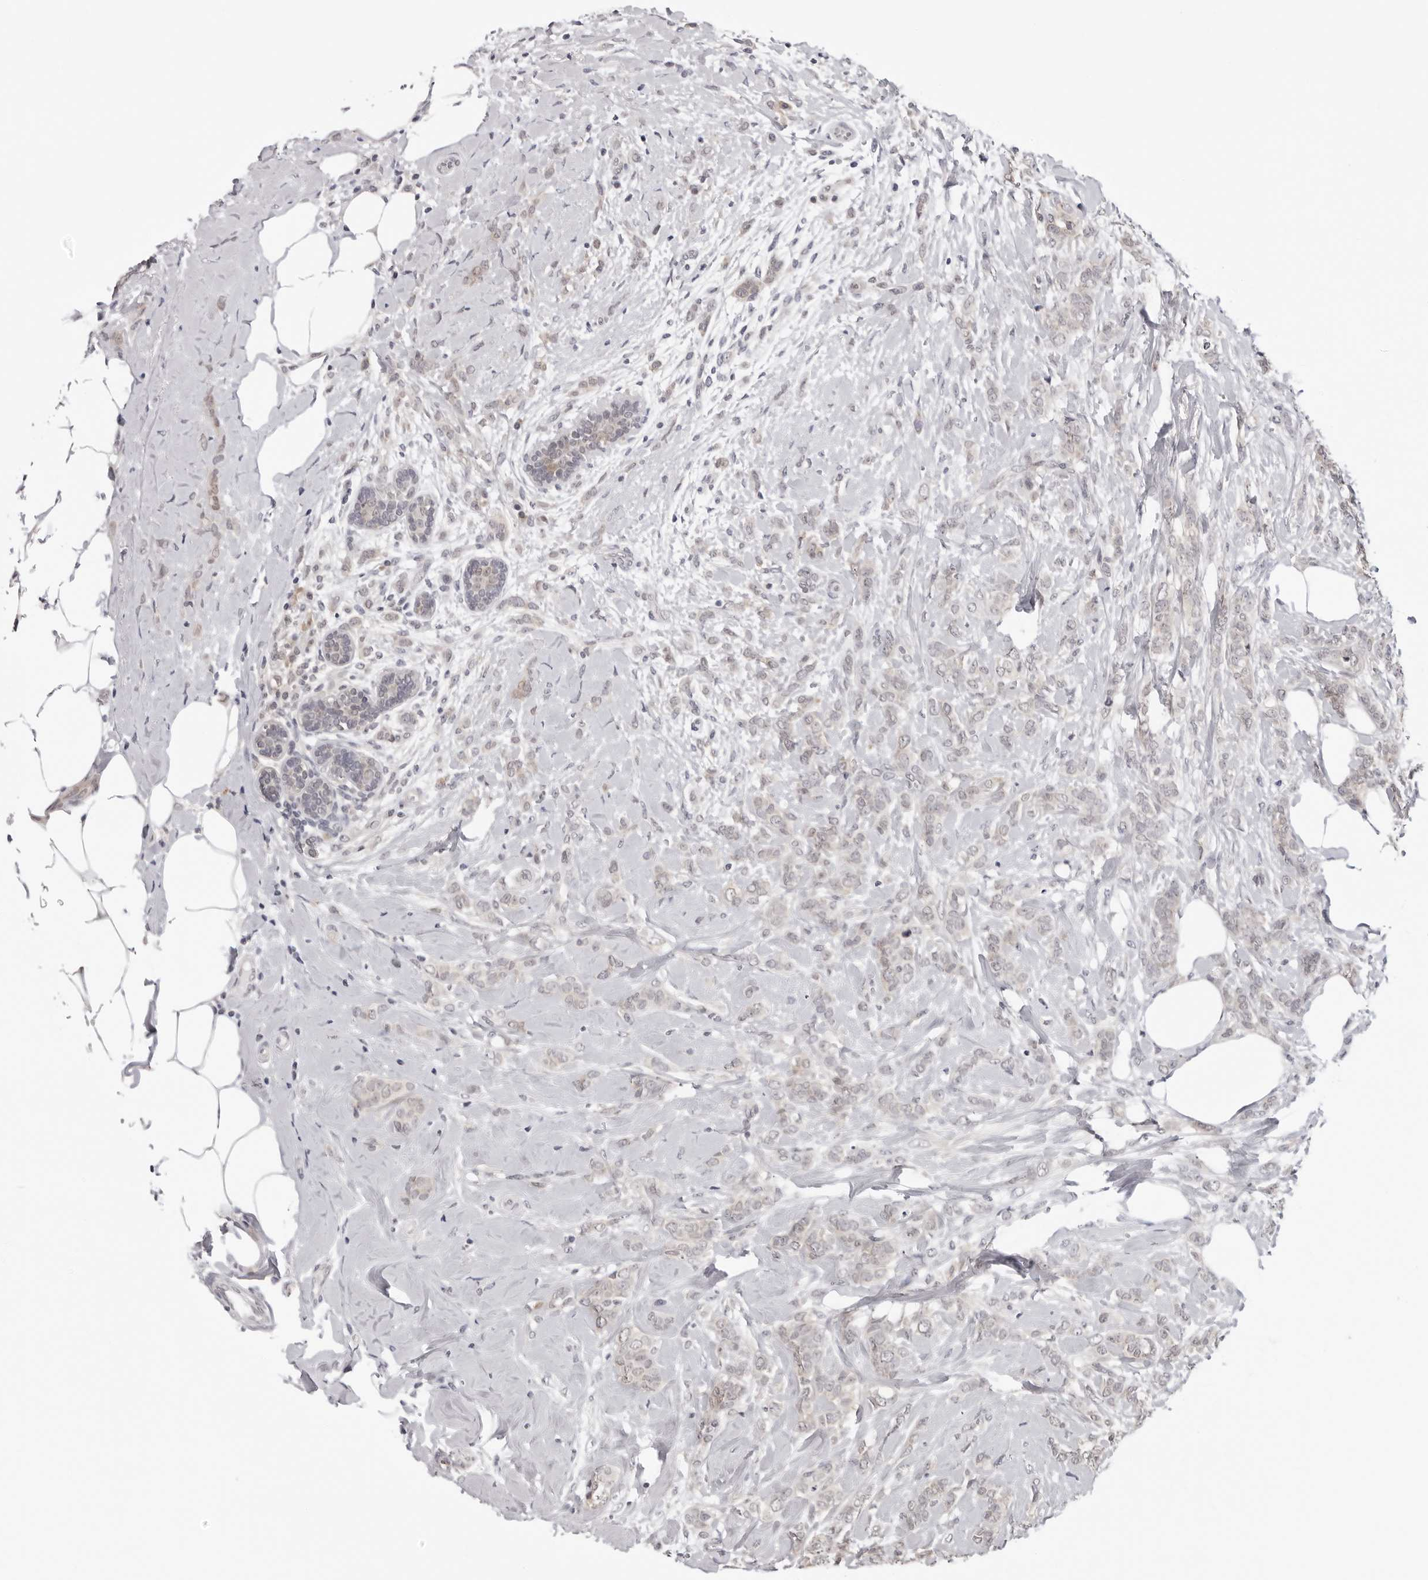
{"staining": {"intensity": "weak", "quantity": "<25%", "location": "cytoplasmic/membranous"}, "tissue": "breast cancer", "cell_type": "Tumor cells", "image_type": "cancer", "snomed": [{"axis": "morphology", "description": "Lobular carcinoma, in situ"}, {"axis": "morphology", "description": "Lobular carcinoma"}, {"axis": "topography", "description": "Breast"}], "caption": "Human breast lobular carcinoma stained for a protein using immunohistochemistry (IHC) shows no staining in tumor cells.", "gene": "PRUNE1", "patient": {"sex": "female", "age": 41}}